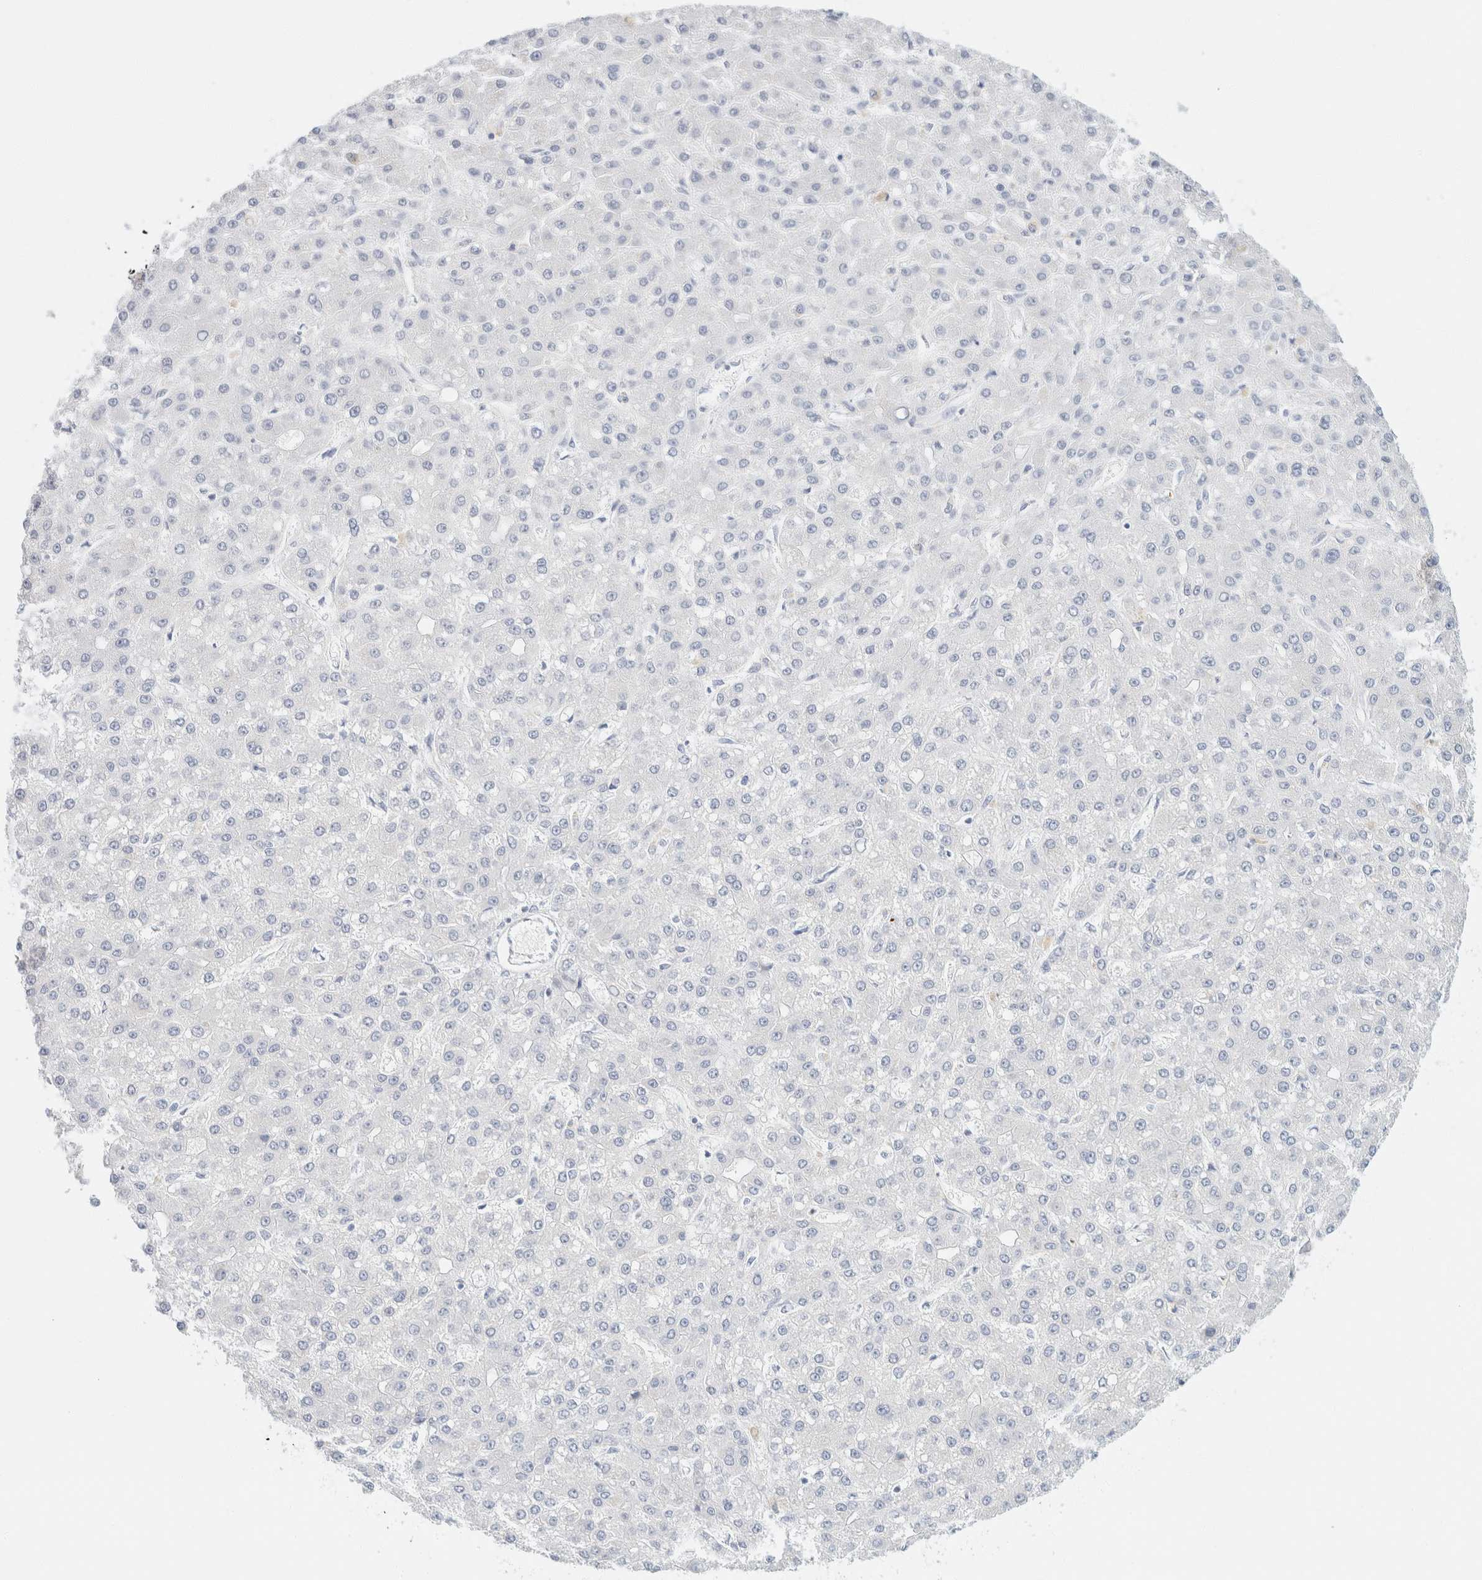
{"staining": {"intensity": "negative", "quantity": "none", "location": "none"}, "tissue": "liver cancer", "cell_type": "Tumor cells", "image_type": "cancer", "snomed": [{"axis": "morphology", "description": "Carcinoma, Hepatocellular, NOS"}, {"axis": "topography", "description": "Liver"}], "caption": "This photomicrograph is of liver cancer (hepatocellular carcinoma) stained with immunohistochemistry (IHC) to label a protein in brown with the nuclei are counter-stained blue. There is no expression in tumor cells. Brightfield microscopy of IHC stained with DAB (3,3'-diaminobenzidine) (brown) and hematoxylin (blue), captured at high magnification.", "gene": "KRT20", "patient": {"sex": "male", "age": 67}}